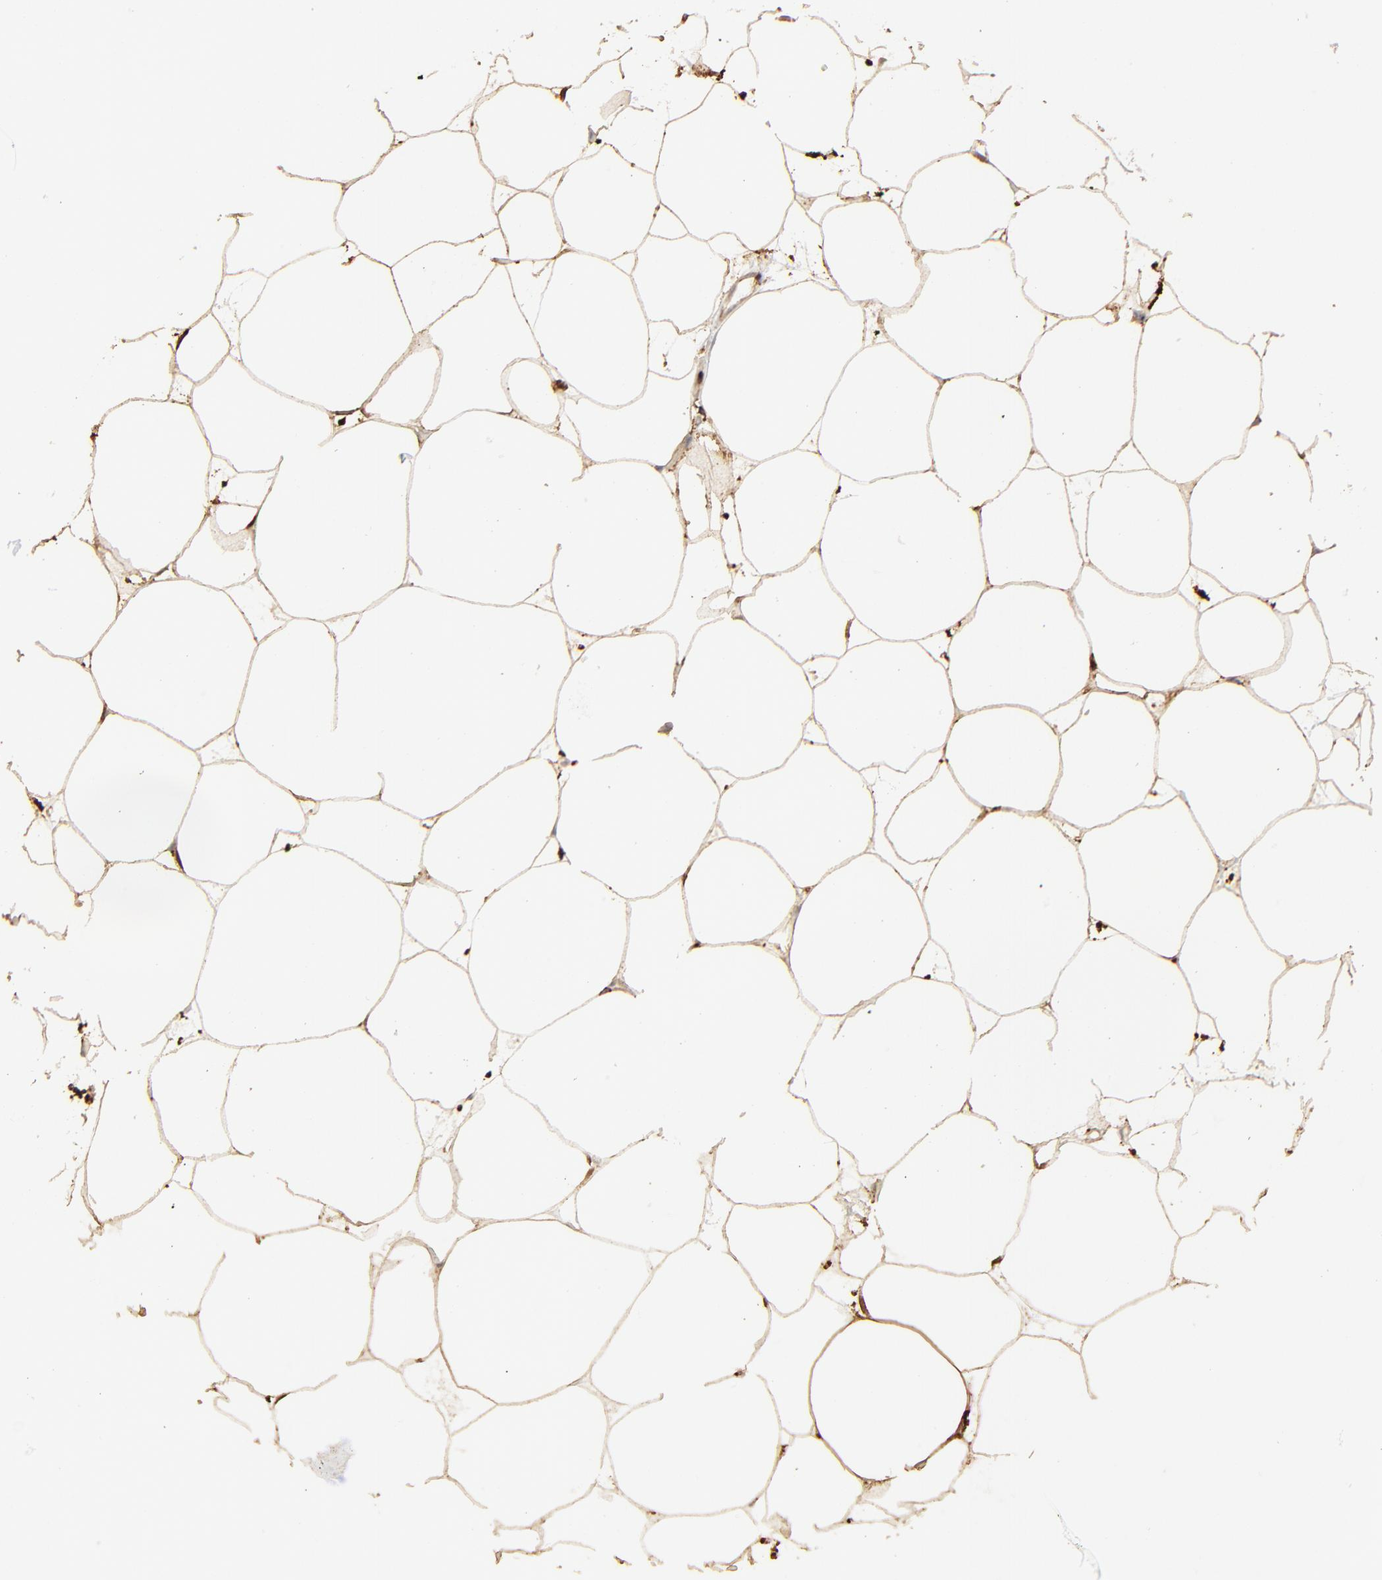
{"staining": {"intensity": "weak", "quantity": ">75%", "location": "cytoplasmic/membranous"}, "tissue": "adipose tissue", "cell_type": "Adipocytes", "image_type": "normal", "snomed": [{"axis": "morphology", "description": "Normal tissue, NOS"}, {"axis": "morphology", "description": "Duct carcinoma"}, {"axis": "topography", "description": "Breast"}, {"axis": "topography", "description": "Adipose tissue"}], "caption": "An immunohistochemistry histopathology image of benign tissue is shown. Protein staining in brown highlights weak cytoplasmic/membranous positivity in adipose tissue within adipocytes.", "gene": "SLC6A14", "patient": {"sex": "female", "age": 37}}